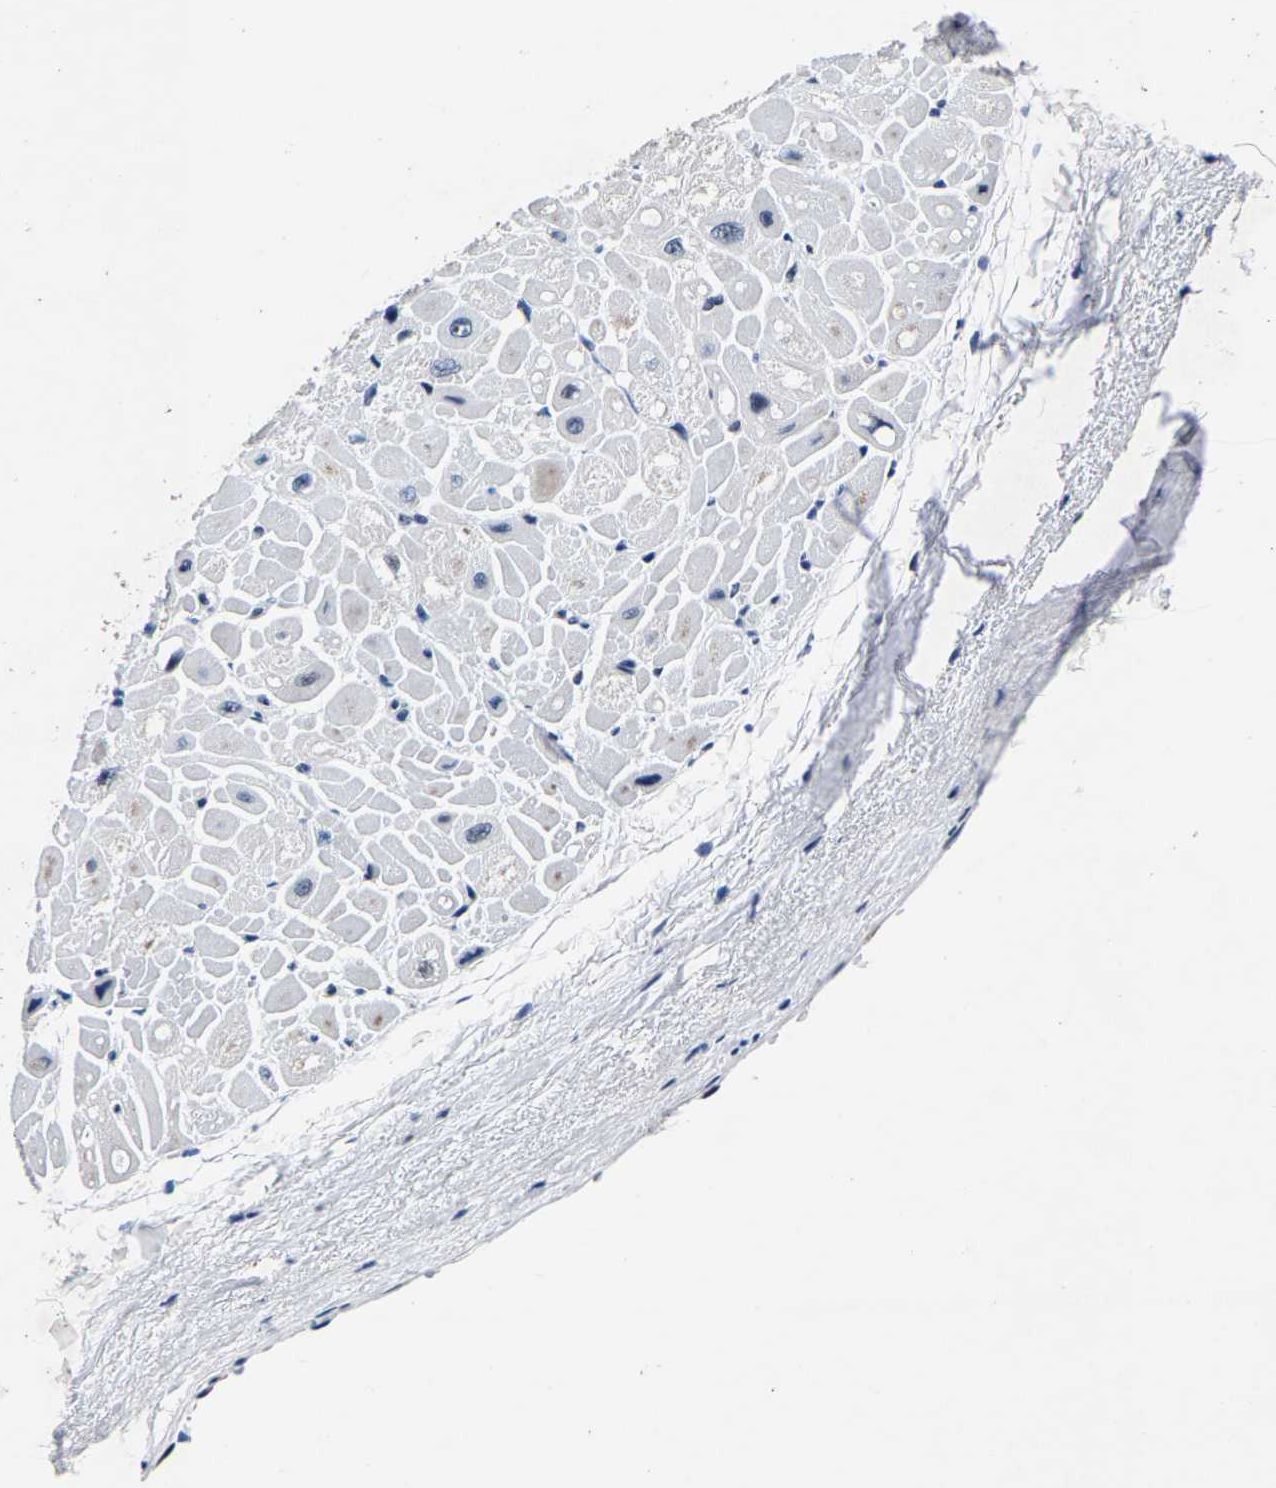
{"staining": {"intensity": "weak", "quantity": "<25%", "location": "cytoplasmic/membranous"}, "tissue": "heart muscle", "cell_type": "Cardiomyocytes", "image_type": "normal", "snomed": [{"axis": "morphology", "description": "Normal tissue, NOS"}, {"axis": "topography", "description": "Heart"}], "caption": "Heart muscle stained for a protein using IHC displays no staining cardiomyocytes.", "gene": "UBN2", "patient": {"sex": "male", "age": 49}}